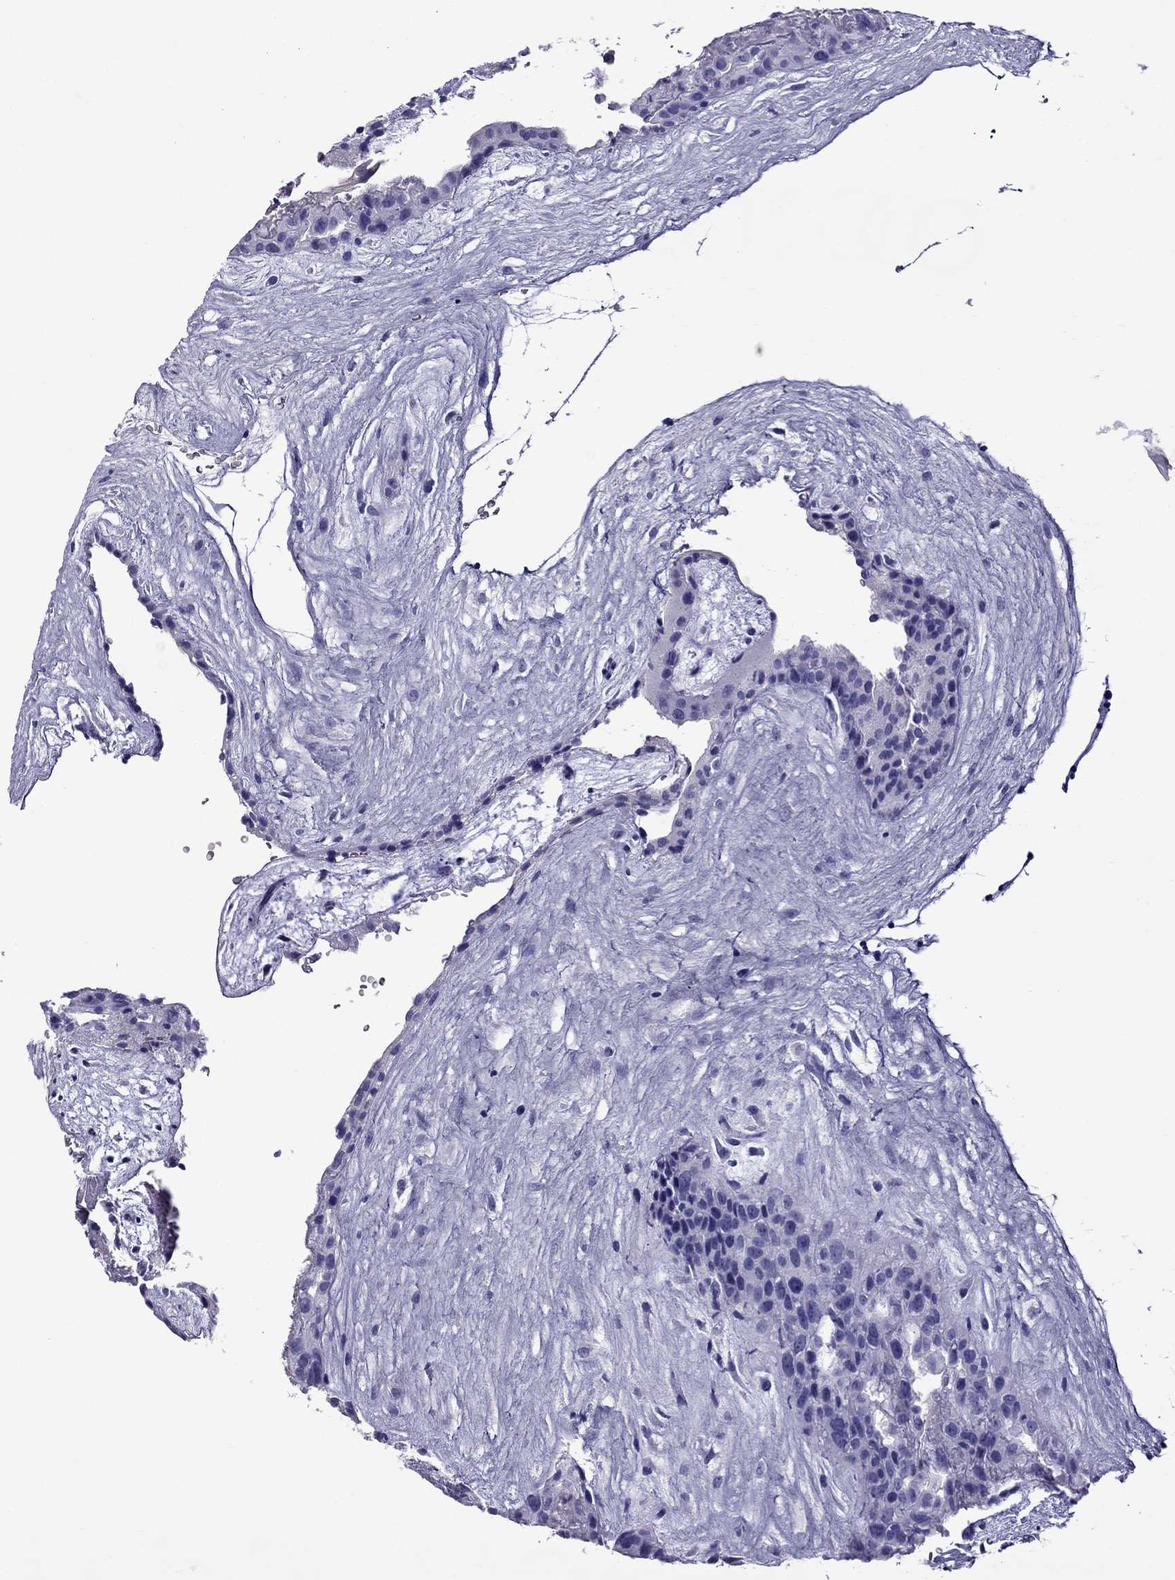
{"staining": {"intensity": "negative", "quantity": "none", "location": "none"}, "tissue": "placenta", "cell_type": "Decidual cells", "image_type": "normal", "snomed": [{"axis": "morphology", "description": "Normal tissue, NOS"}, {"axis": "topography", "description": "Placenta"}], "caption": "DAB immunohistochemical staining of benign human placenta reveals no significant expression in decidual cells. (DAB immunohistochemistry (IHC) with hematoxylin counter stain).", "gene": "SCART1", "patient": {"sex": "female", "age": 19}}